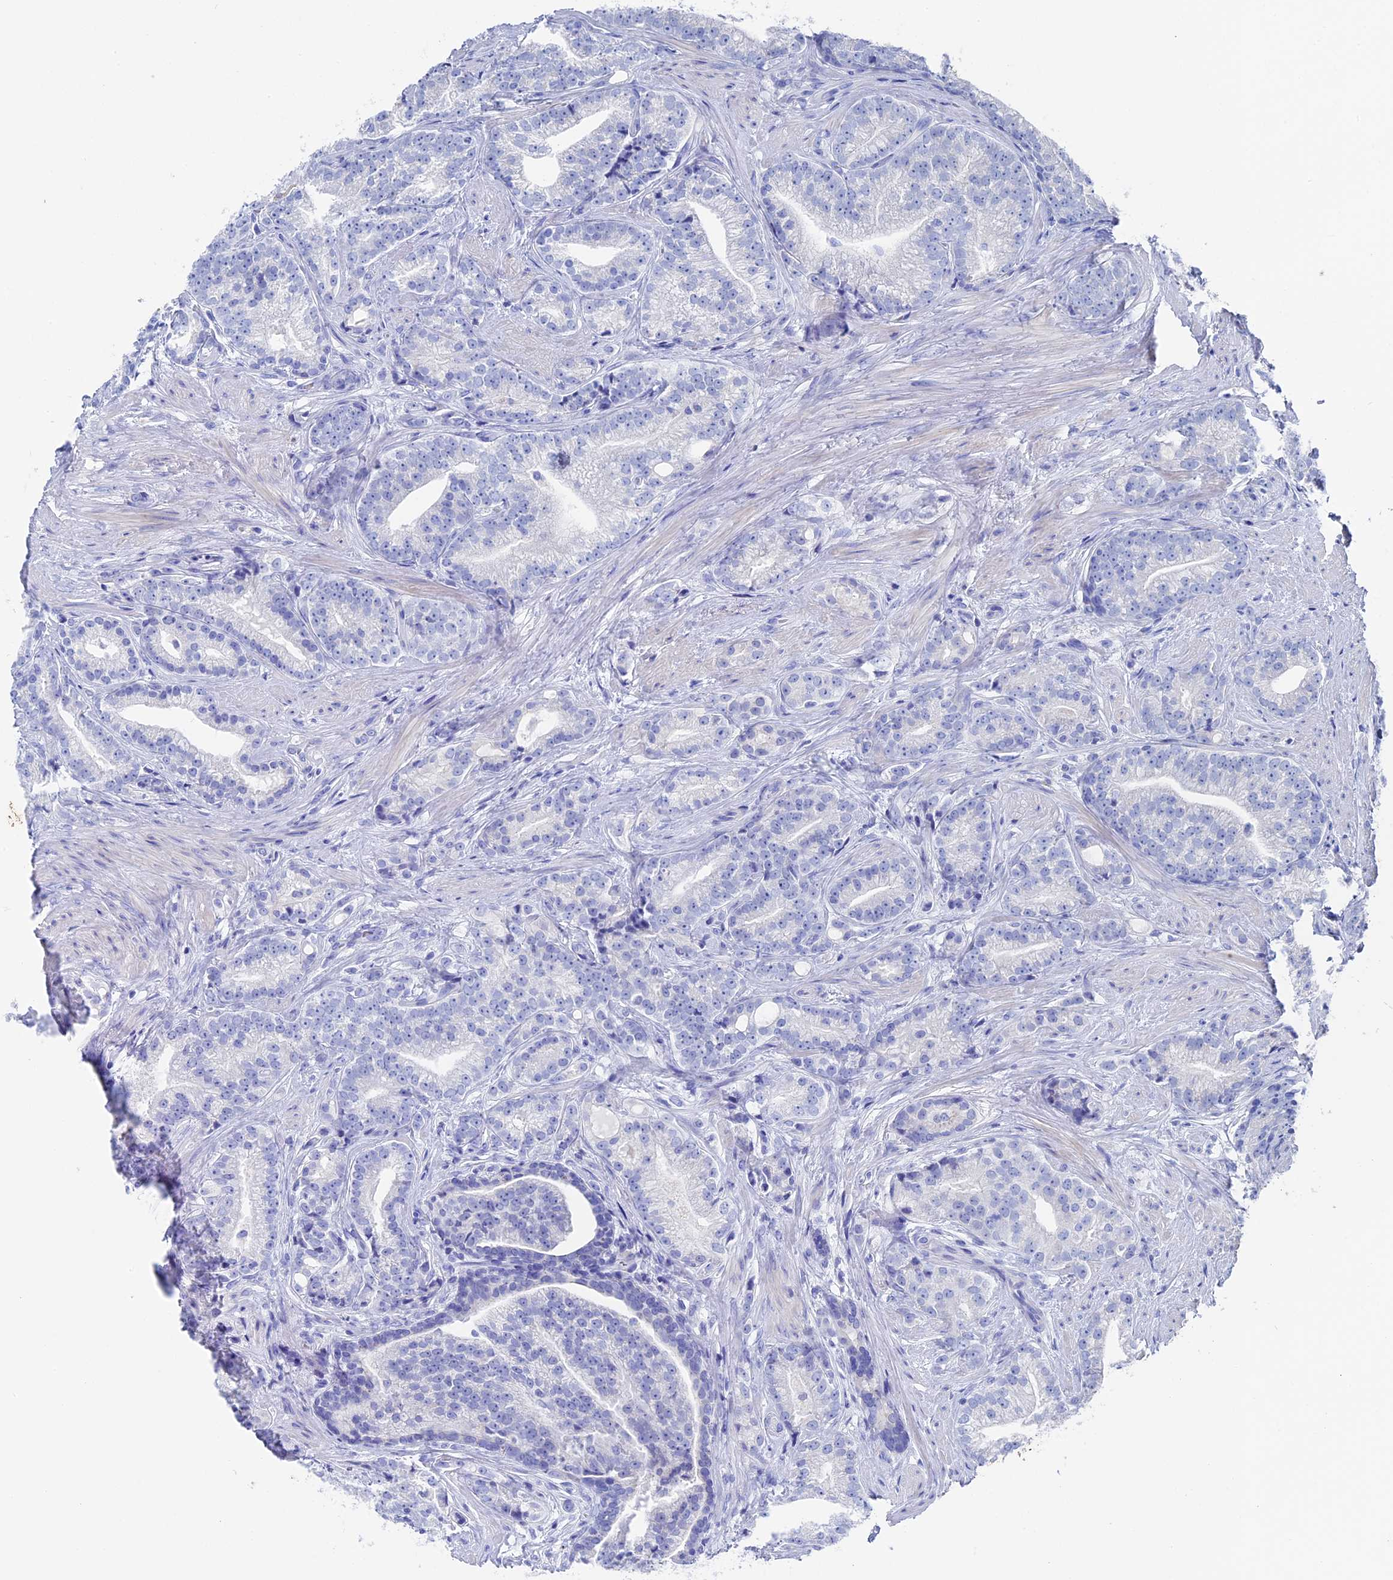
{"staining": {"intensity": "negative", "quantity": "none", "location": "none"}, "tissue": "prostate cancer", "cell_type": "Tumor cells", "image_type": "cancer", "snomed": [{"axis": "morphology", "description": "Adenocarcinoma, Low grade"}, {"axis": "topography", "description": "Prostate"}], "caption": "This is a image of IHC staining of prostate cancer, which shows no expression in tumor cells.", "gene": "UNC119", "patient": {"sex": "male", "age": 71}}